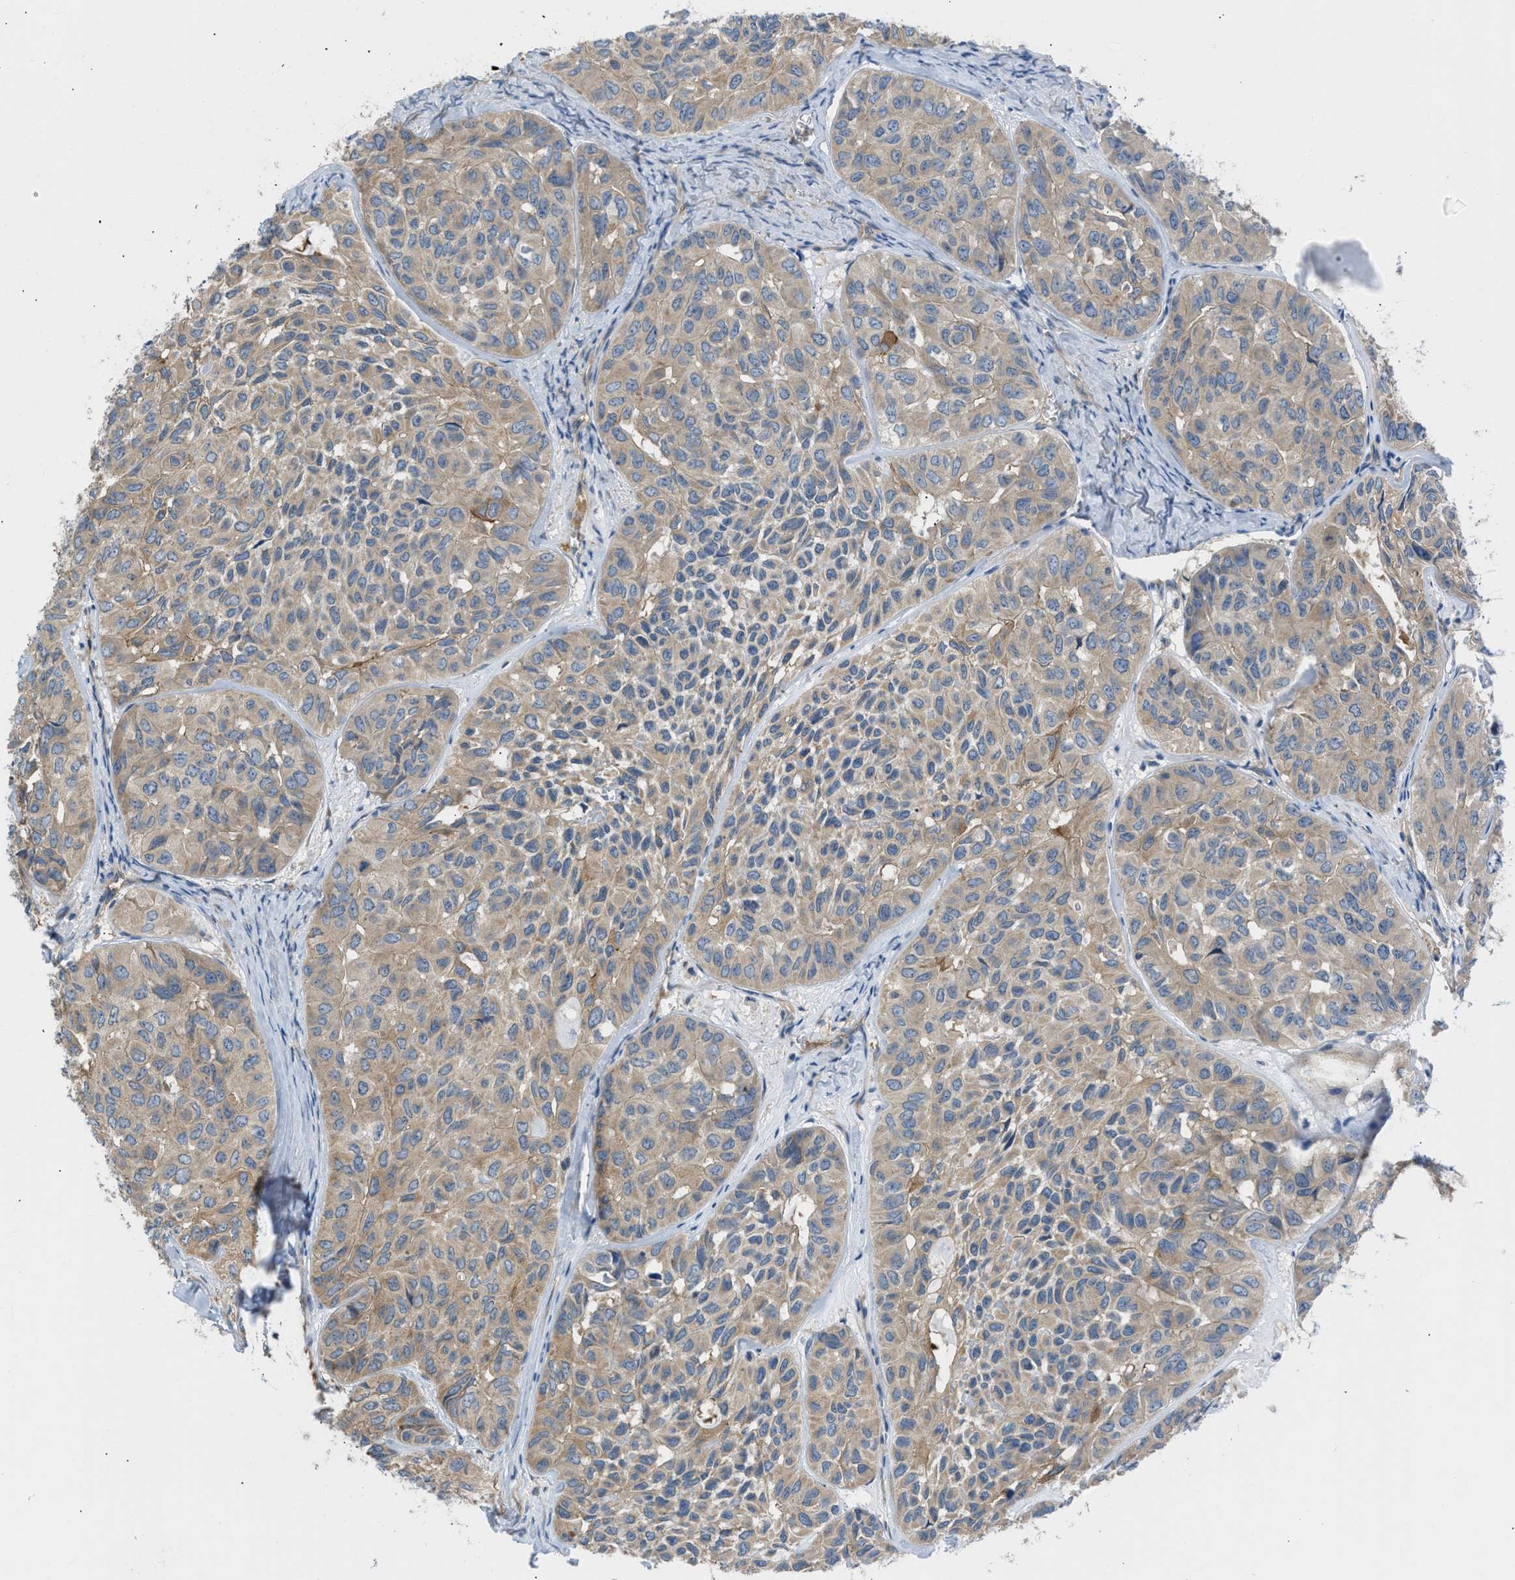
{"staining": {"intensity": "weak", "quantity": ">75%", "location": "cytoplasmic/membranous"}, "tissue": "head and neck cancer", "cell_type": "Tumor cells", "image_type": "cancer", "snomed": [{"axis": "morphology", "description": "Adenocarcinoma, NOS"}, {"axis": "topography", "description": "Salivary gland, NOS"}, {"axis": "topography", "description": "Head-Neck"}], "caption": "Adenocarcinoma (head and neck) stained with a protein marker exhibits weak staining in tumor cells.", "gene": "CHKB", "patient": {"sex": "female", "age": 76}}